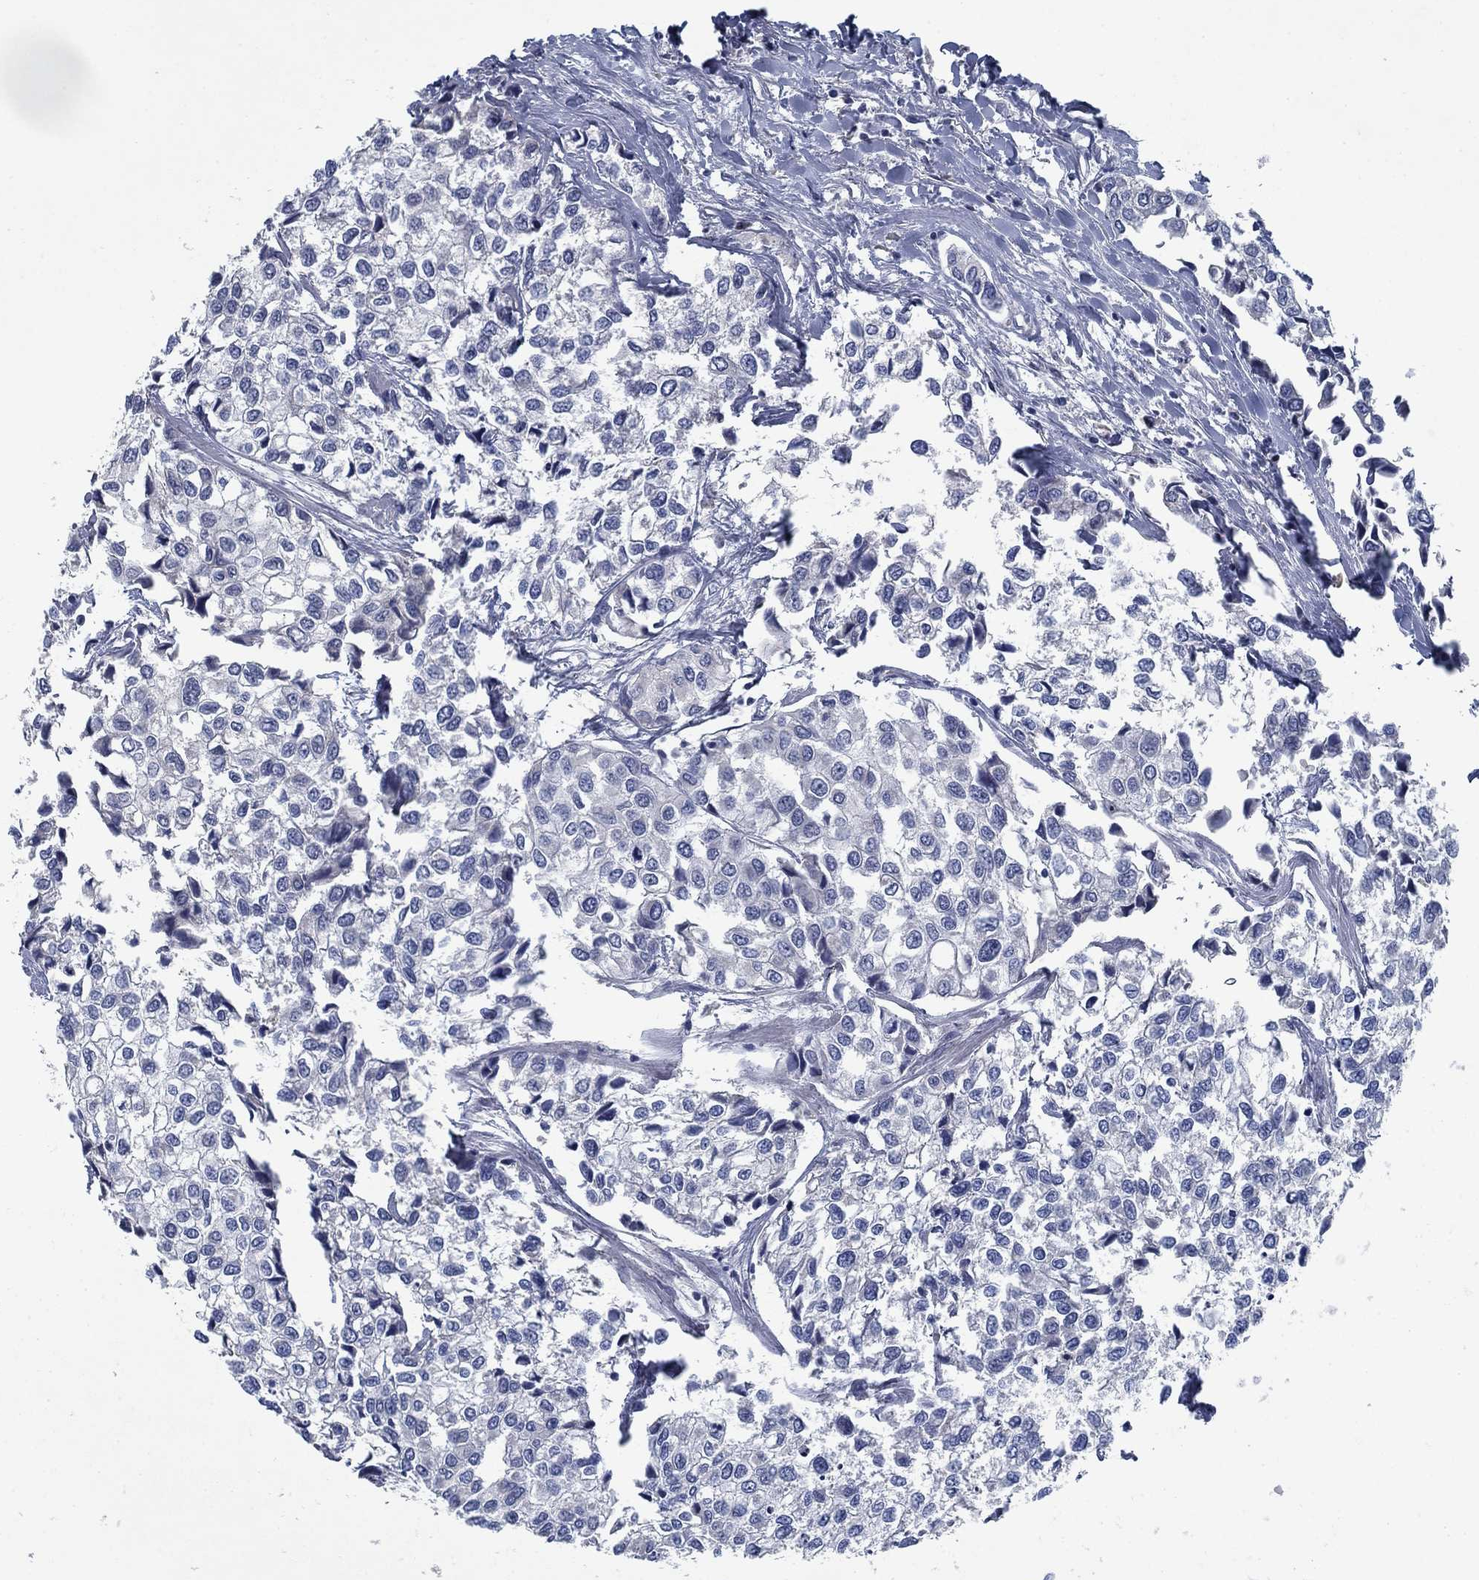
{"staining": {"intensity": "negative", "quantity": "none", "location": "none"}, "tissue": "urothelial cancer", "cell_type": "Tumor cells", "image_type": "cancer", "snomed": [{"axis": "morphology", "description": "Urothelial carcinoma, High grade"}, {"axis": "topography", "description": "Urinary bladder"}], "caption": "IHC histopathology image of human urothelial cancer stained for a protein (brown), which exhibits no expression in tumor cells. The staining is performed using DAB brown chromogen with nuclei counter-stained in using hematoxylin.", "gene": "PNMA8A", "patient": {"sex": "male", "age": 73}}